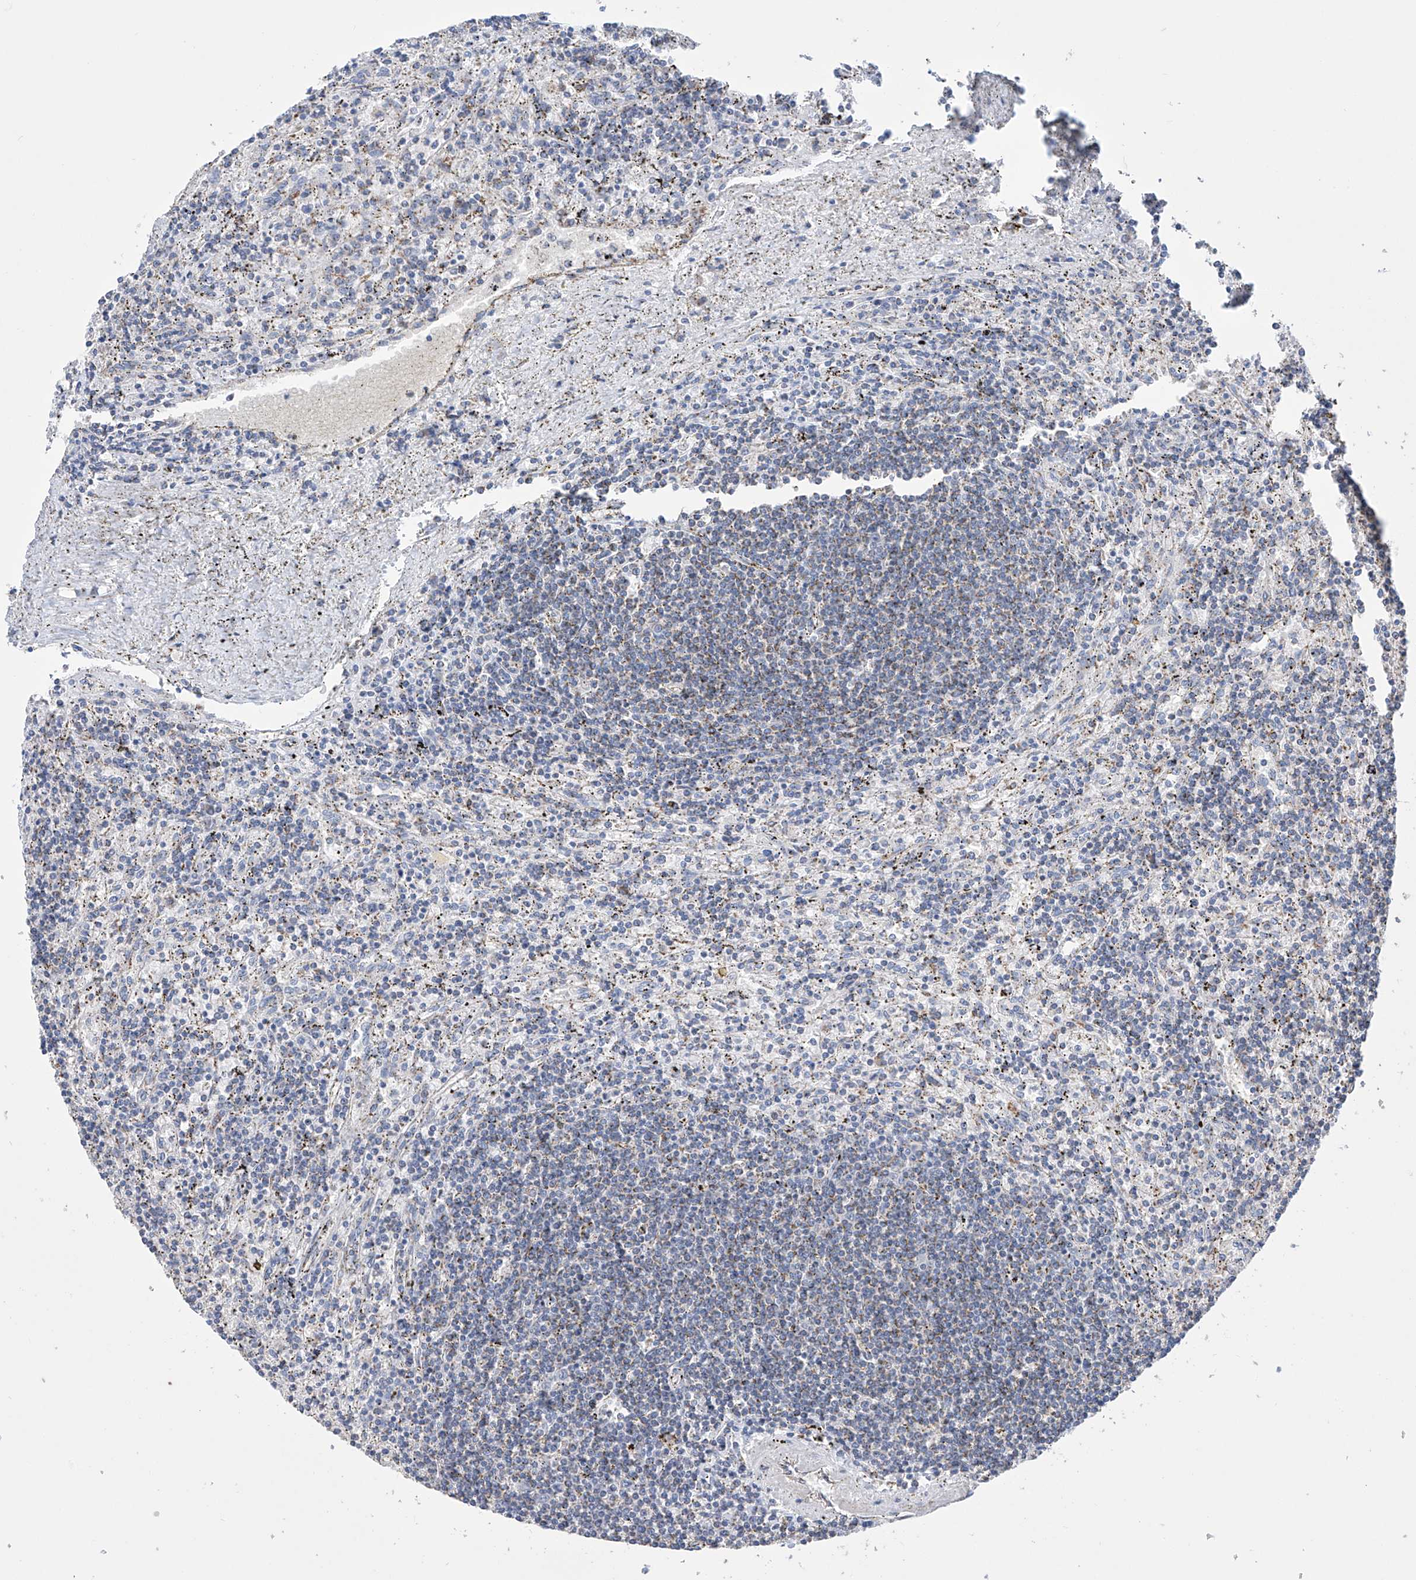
{"staining": {"intensity": "weak", "quantity": "<25%", "location": "cytoplasmic/membranous"}, "tissue": "lymphoma", "cell_type": "Tumor cells", "image_type": "cancer", "snomed": [{"axis": "morphology", "description": "Malignant lymphoma, non-Hodgkin's type, Low grade"}, {"axis": "topography", "description": "Spleen"}], "caption": "Immunohistochemical staining of low-grade malignant lymphoma, non-Hodgkin's type demonstrates no significant expression in tumor cells.", "gene": "ALDH6A1", "patient": {"sex": "male", "age": 76}}